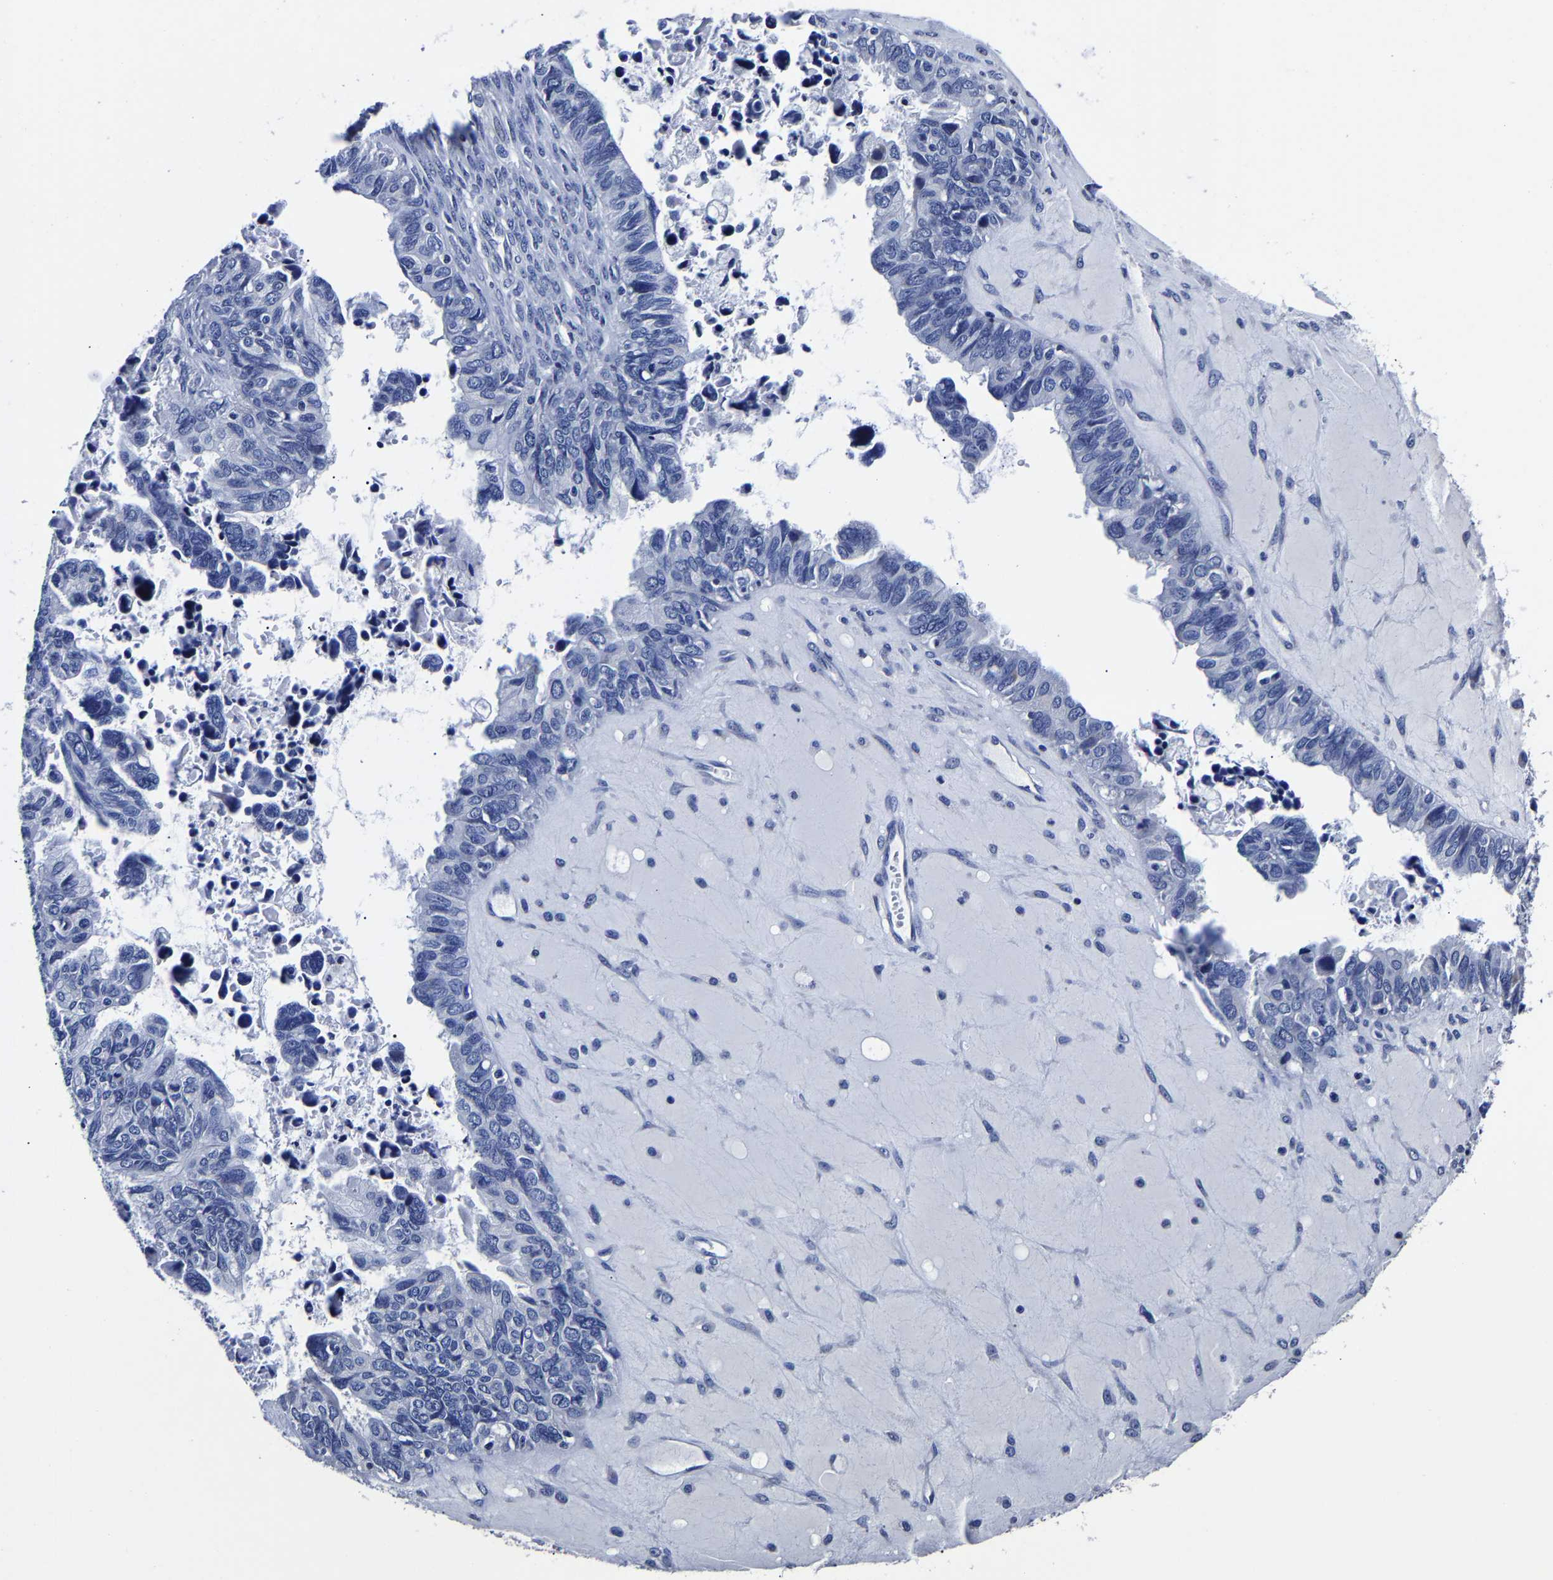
{"staining": {"intensity": "negative", "quantity": "none", "location": "none"}, "tissue": "ovarian cancer", "cell_type": "Tumor cells", "image_type": "cancer", "snomed": [{"axis": "morphology", "description": "Cystadenocarcinoma, serous, NOS"}, {"axis": "topography", "description": "Ovary"}], "caption": "Photomicrograph shows no significant protein expression in tumor cells of ovarian serous cystadenocarcinoma.", "gene": "AKAP4", "patient": {"sex": "female", "age": 79}}